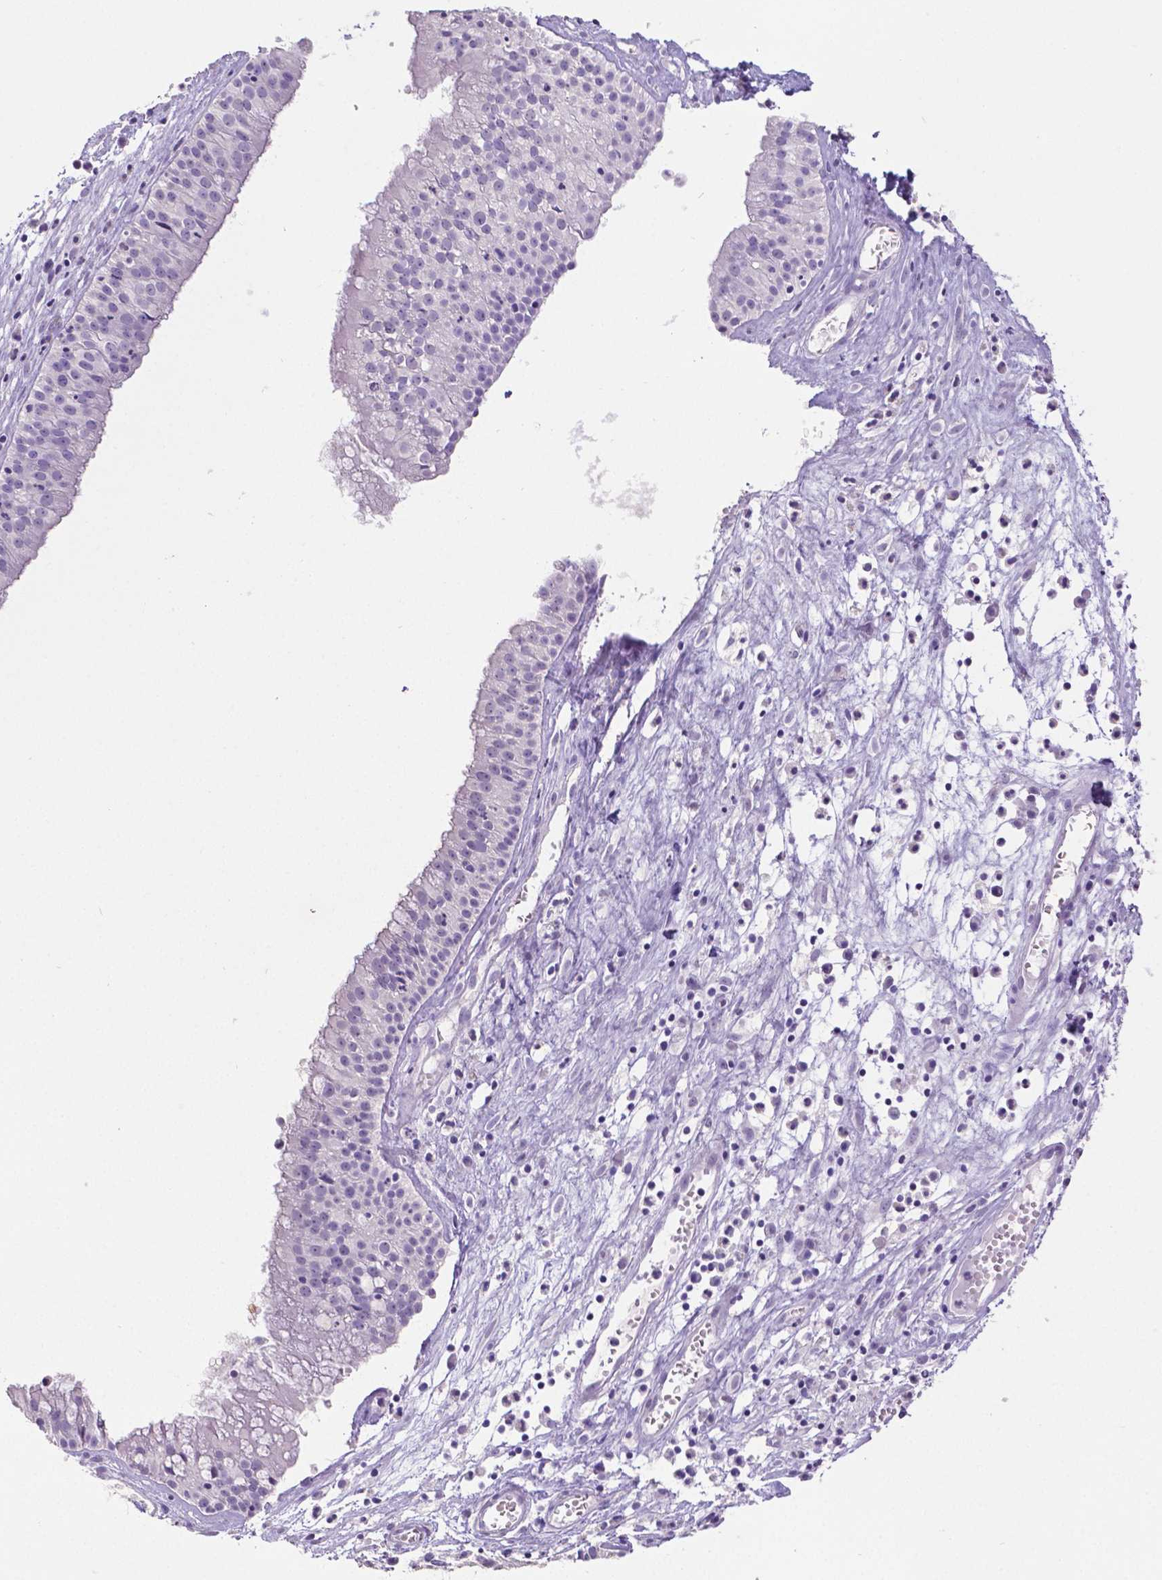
{"staining": {"intensity": "negative", "quantity": "none", "location": "none"}, "tissue": "nasopharynx", "cell_type": "Respiratory epithelial cells", "image_type": "normal", "snomed": [{"axis": "morphology", "description": "Normal tissue, NOS"}, {"axis": "topography", "description": "Nasopharynx"}], "caption": "DAB (3,3'-diaminobenzidine) immunohistochemical staining of unremarkable human nasopharynx shows no significant positivity in respiratory epithelial cells.", "gene": "SATB2", "patient": {"sex": "male", "age": 31}}